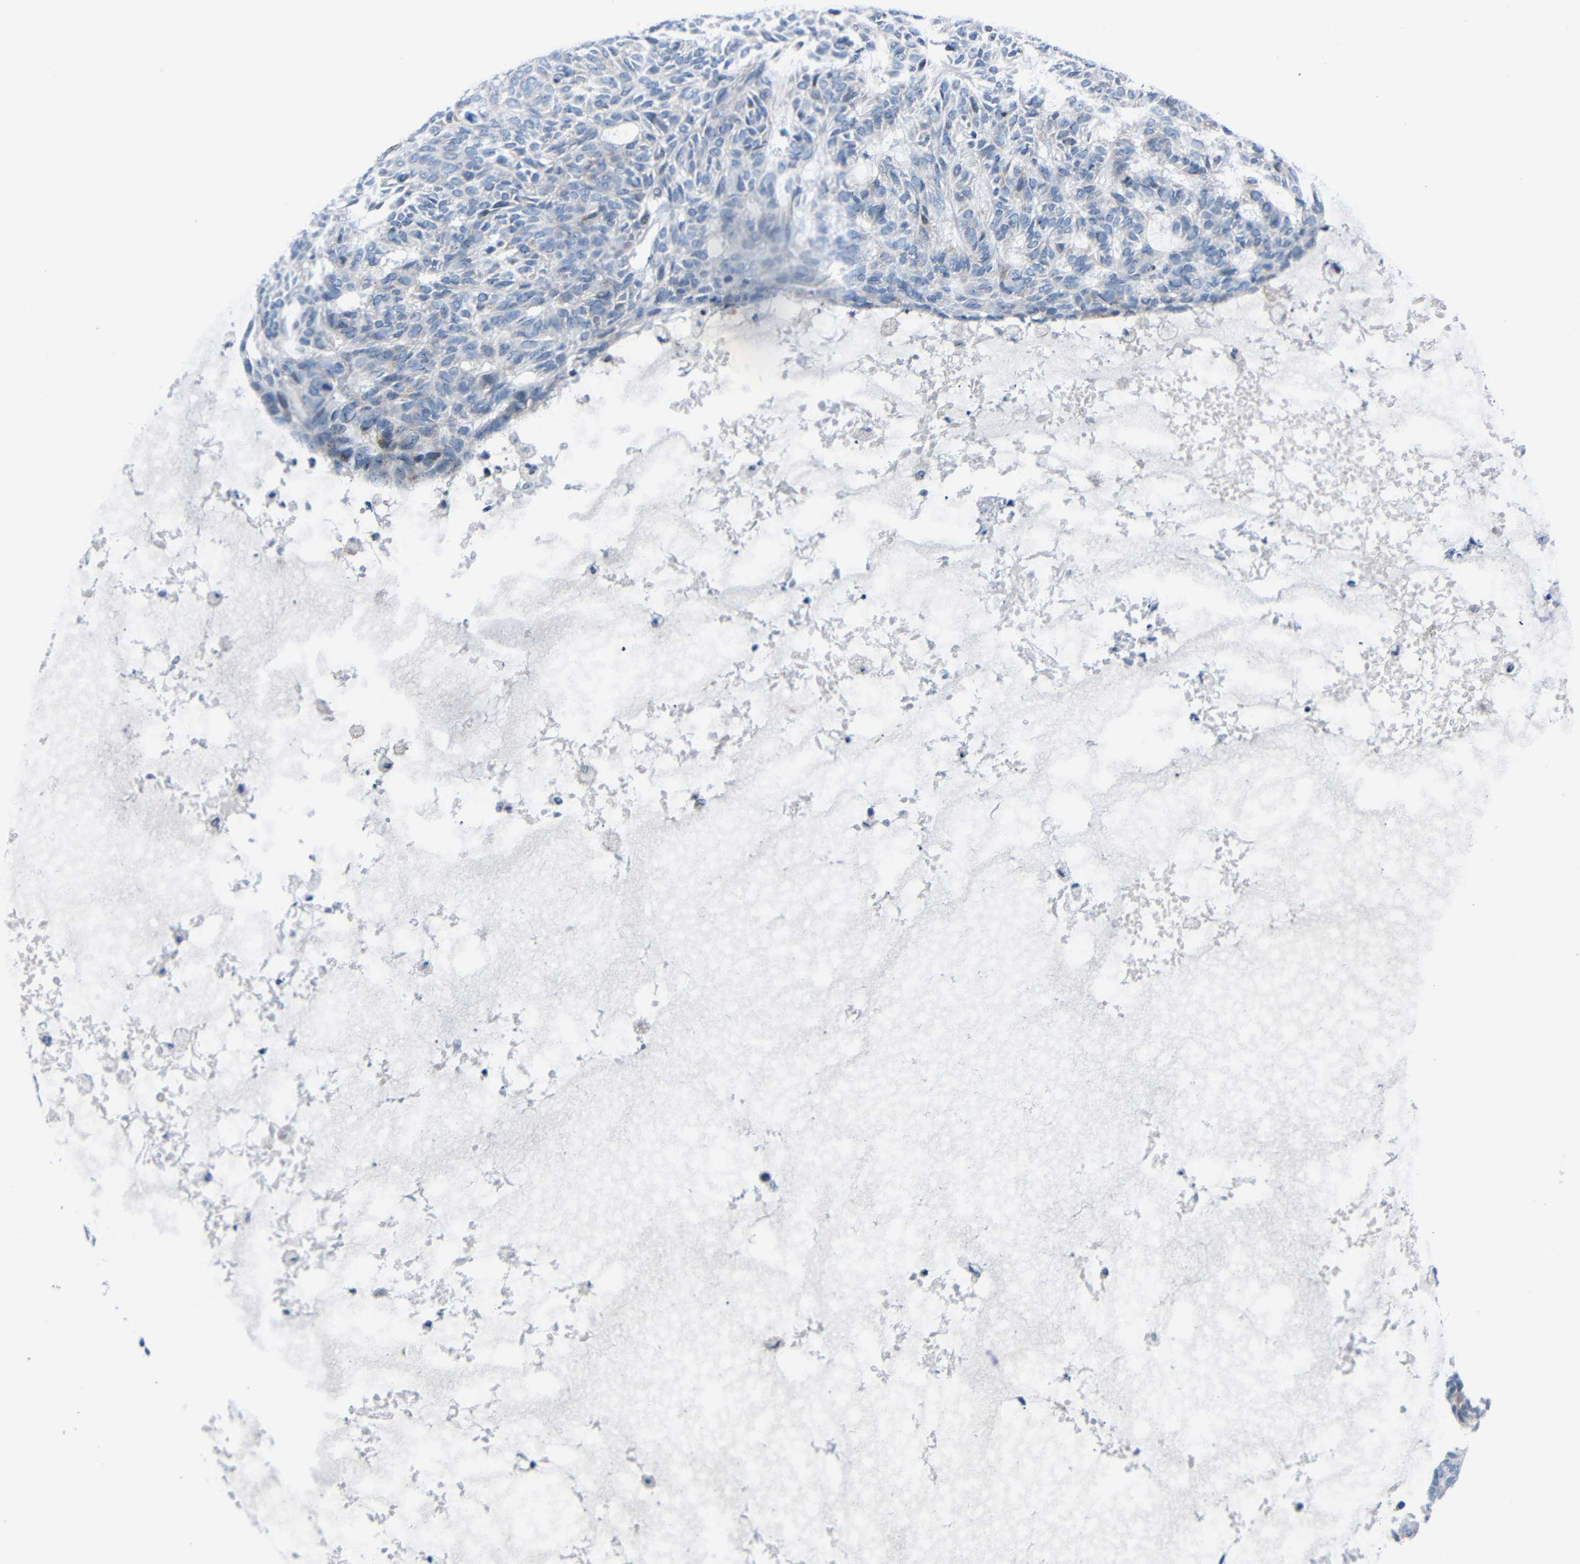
{"staining": {"intensity": "negative", "quantity": "none", "location": "none"}, "tissue": "skin cancer", "cell_type": "Tumor cells", "image_type": "cancer", "snomed": [{"axis": "morphology", "description": "Basal cell carcinoma"}, {"axis": "topography", "description": "Skin"}], "caption": "The photomicrograph shows no staining of tumor cells in skin basal cell carcinoma.", "gene": "CMTM1", "patient": {"sex": "male", "age": 87}}